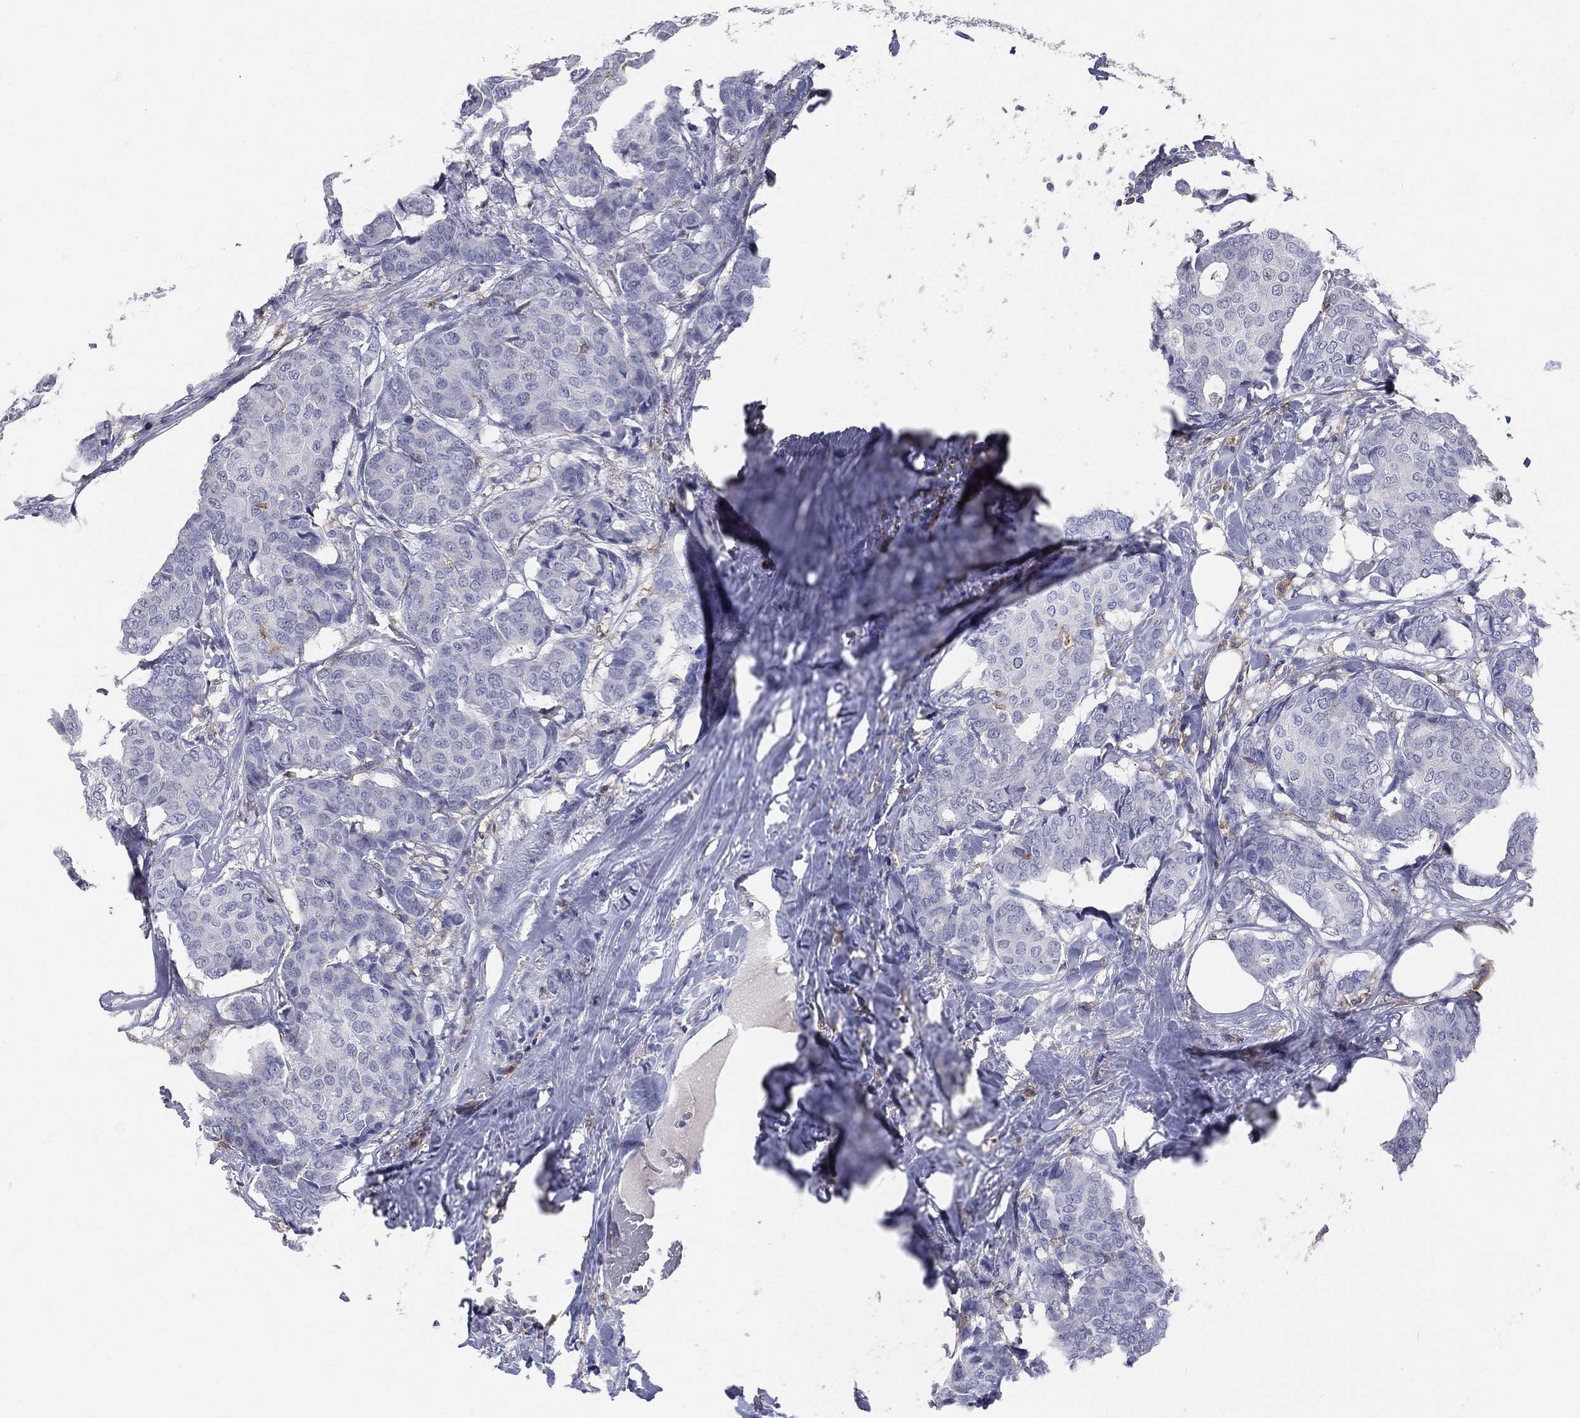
{"staining": {"intensity": "negative", "quantity": "none", "location": "none"}, "tissue": "breast cancer", "cell_type": "Tumor cells", "image_type": "cancer", "snomed": [{"axis": "morphology", "description": "Duct carcinoma"}, {"axis": "topography", "description": "Breast"}], "caption": "A micrograph of breast cancer stained for a protein shows no brown staining in tumor cells.", "gene": "CD33", "patient": {"sex": "female", "age": 75}}